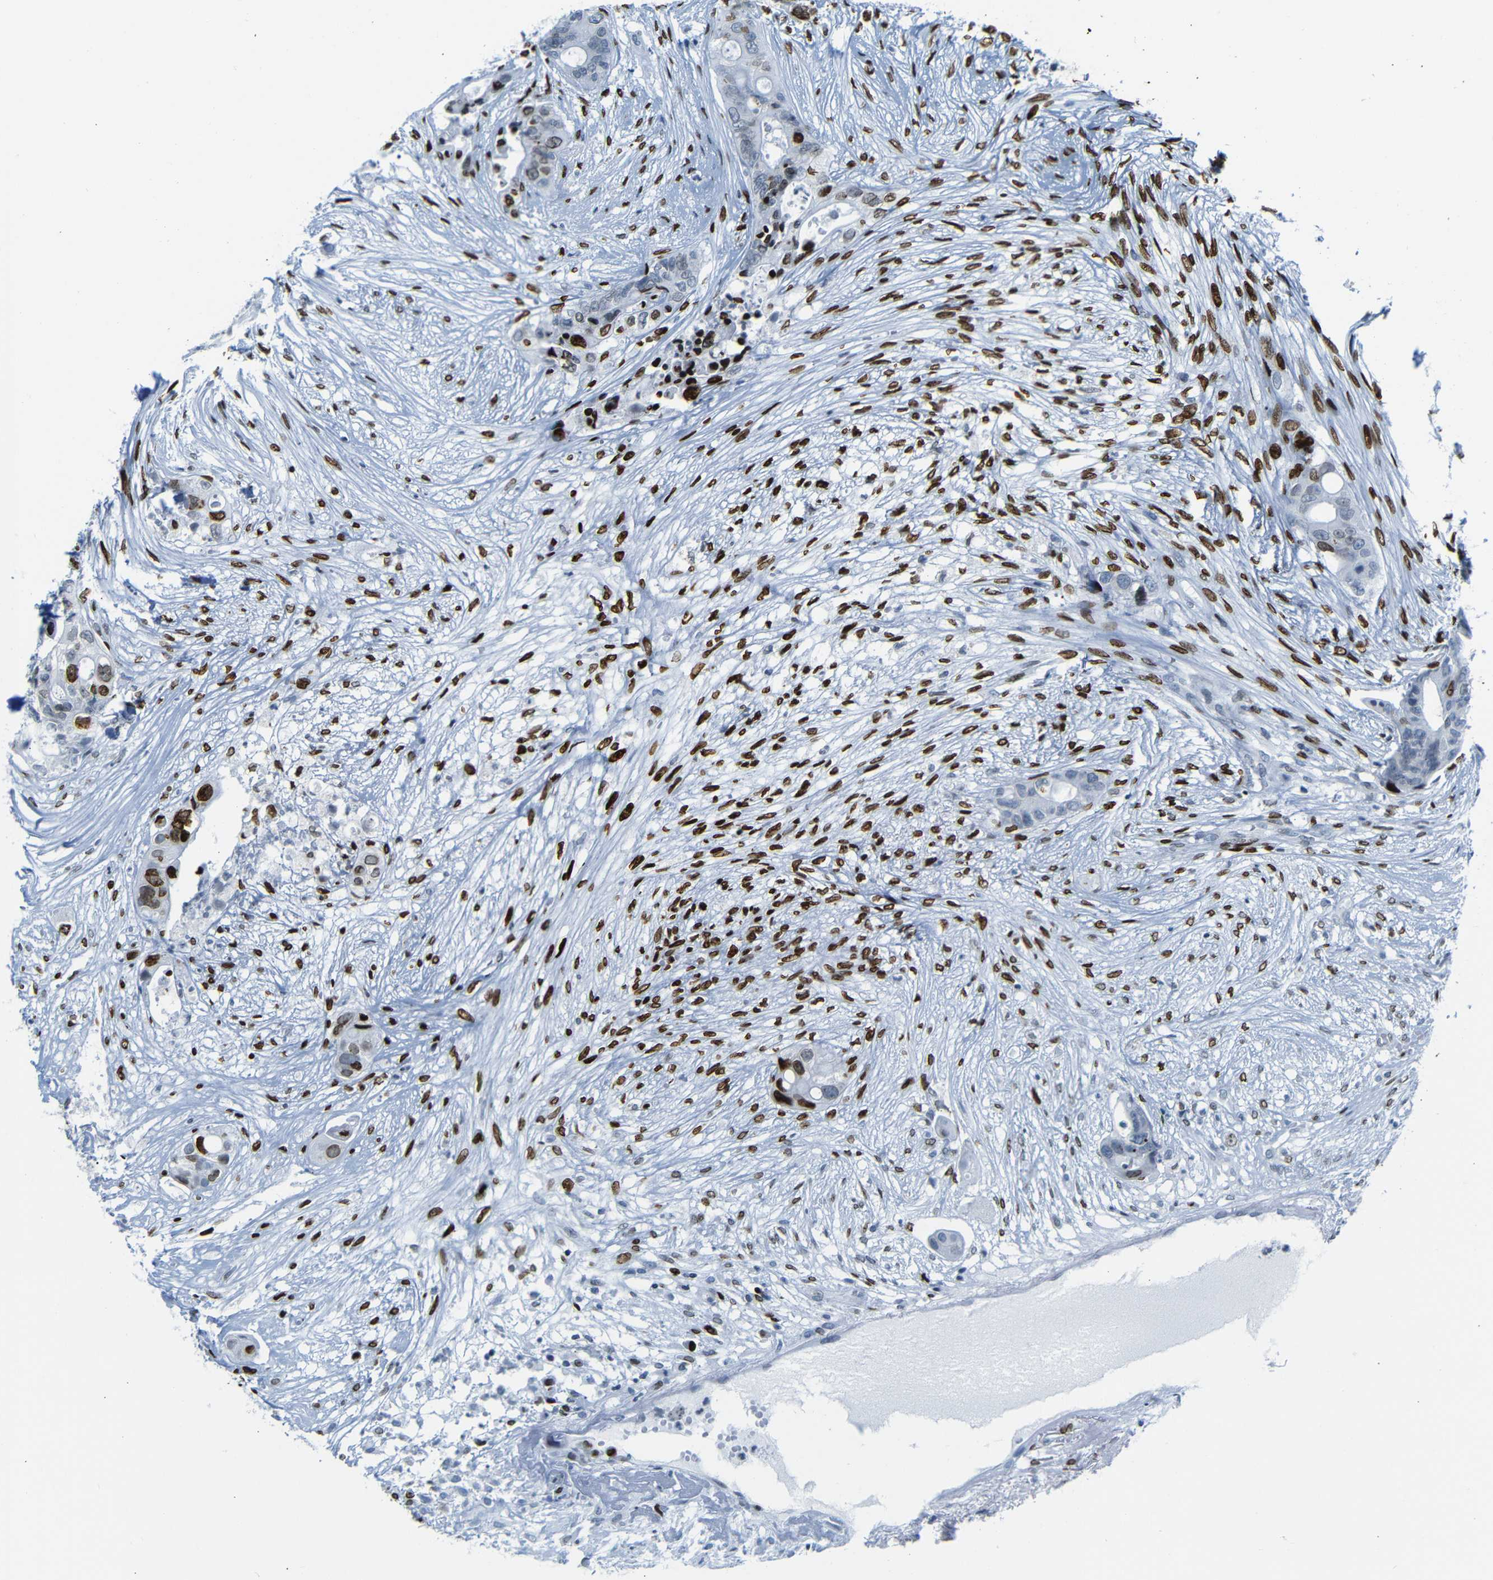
{"staining": {"intensity": "strong", "quantity": "25%-75%", "location": "nuclear"}, "tissue": "colorectal cancer", "cell_type": "Tumor cells", "image_type": "cancer", "snomed": [{"axis": "morphology", "description": "Adenocarcinoma, NOS"}, {"axis": "topography", "description": "Colon"}], "caption": "Brown immunohistochemical staining in adenocarcinoma (colorectal) shows strong nuclear expression in approximately 25%-75% of tumor cells. Immunohistochemistry stains the protein in brown and the nuclei are stained blue.", "gene": "NPIPB15", "patient": {"sex": "female", "age": 57}}